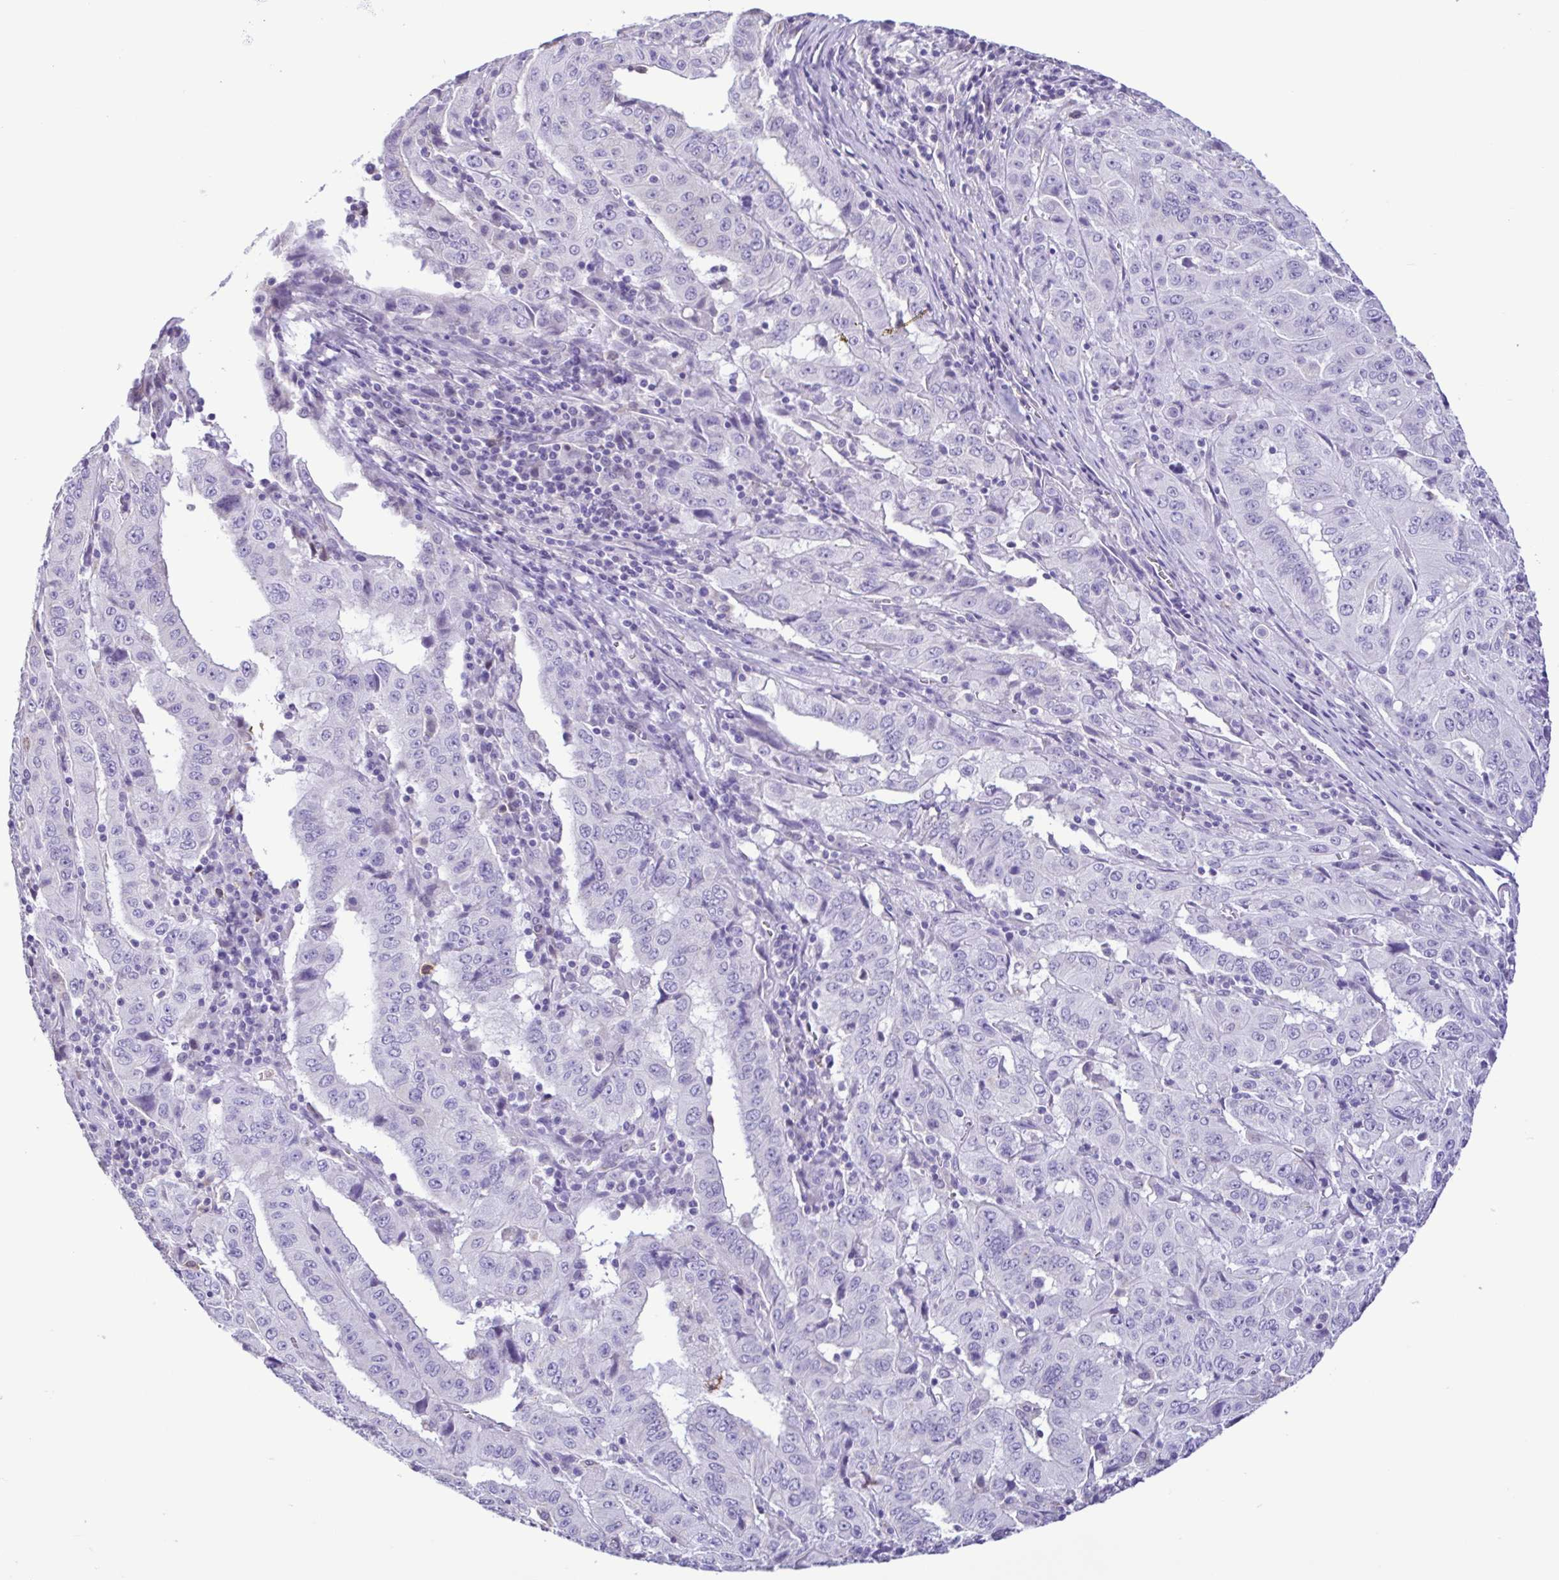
{"staining": {"intensity": "negative", "quantity": "none", "location": "none"}, "tissue": "pancreatic cancer", "cell_type": "Tumor cells", "image_type": "cancer", "snomed": [{"axis": "morphology", "description": "Adenocarcinoma, NOS"}, {"axis": "topography", "description": "Pancreas"}], "caption": "Pancreatic cancer (adenocarcinoma) stained for a protein using immunohistochemistry demonstrates no expression tumor cells.", "gene": "CBY2", "patient": {"sex": "male", "age": 63}}